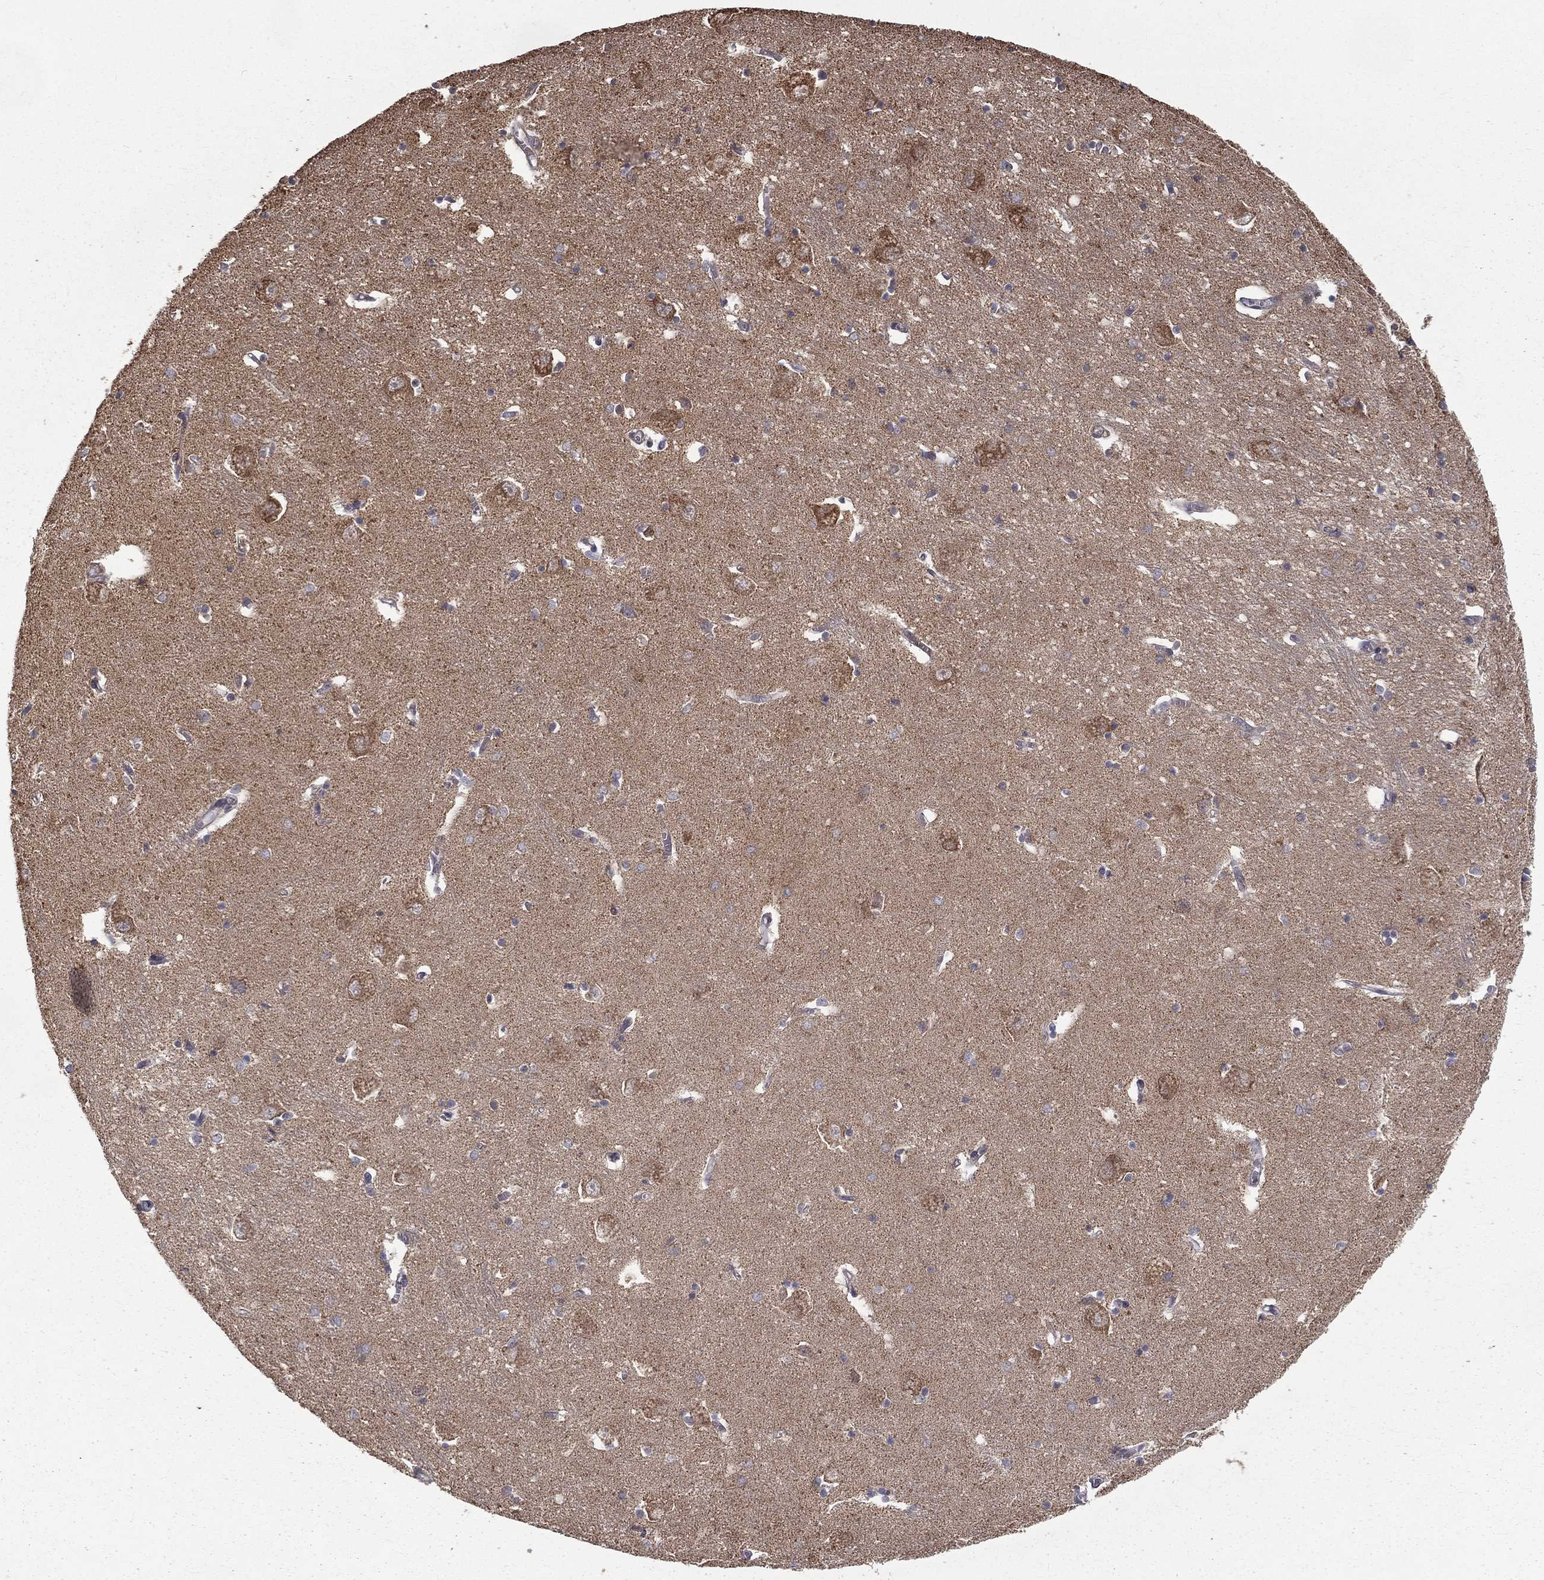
{"staining": {"intensity": "negative", "quantity": "none", "location": "none"}, "tissue": "caudate", "cell_type": "Glial cells", "image_type": "normal", "snomed": [{"axis": "morphology", "description": "Normal tissue, NOS"}, {"axis": "topography", "description": "Lateral ventricle wall"}], "caption": "DAB (3,3'-diaminobenzidine) immunohistochemical staining of normal caudate displays no significant expression in glial cells.", "gene": "OLFML1", "patient": {"sex": "male", "age": 54}}